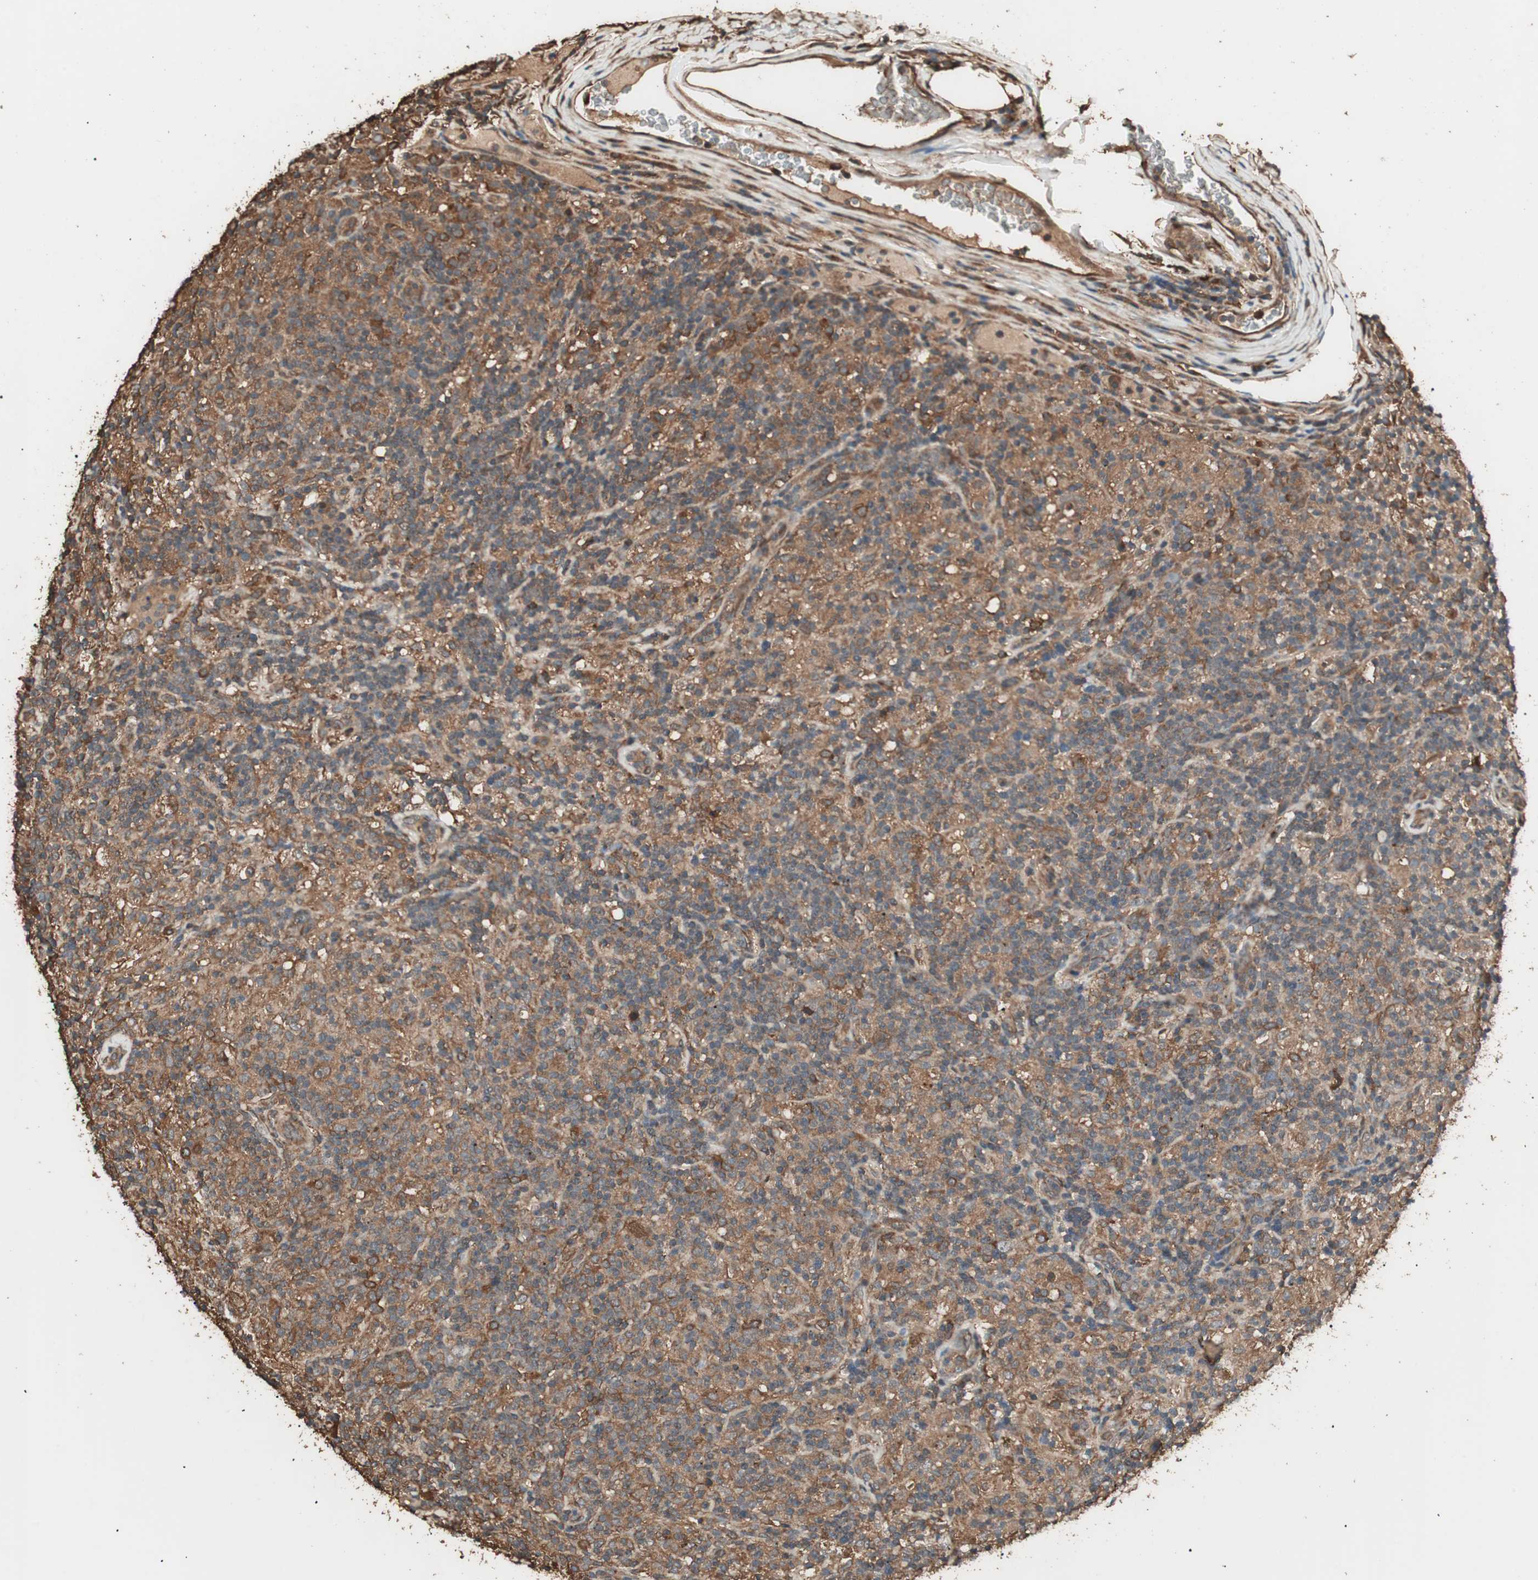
{"staining": {"intensity": "moderate", "quantity": ">75%", "location": "cytoplasmic/membranous"}, "tissue": "lymphoma", "cell_type": "Tumor cells", "image_type": "cancer", "snomed": [{"axis": "morphology", "description": "Hodgkin's disease, NOS"}, {"axis": "topography", "description": "Lymph node"}], "caption": "High-magnification brightfield microscopy of lymphoma stained with DAB (brown) and counterstained with hematoxylin (blue). tumor cells exhibit moderate cytoplasmic/membranous positivity is seen in approximately>75% of cells.", "gene": "CCN4", "patient": {"sex": "male", "age": 70}}